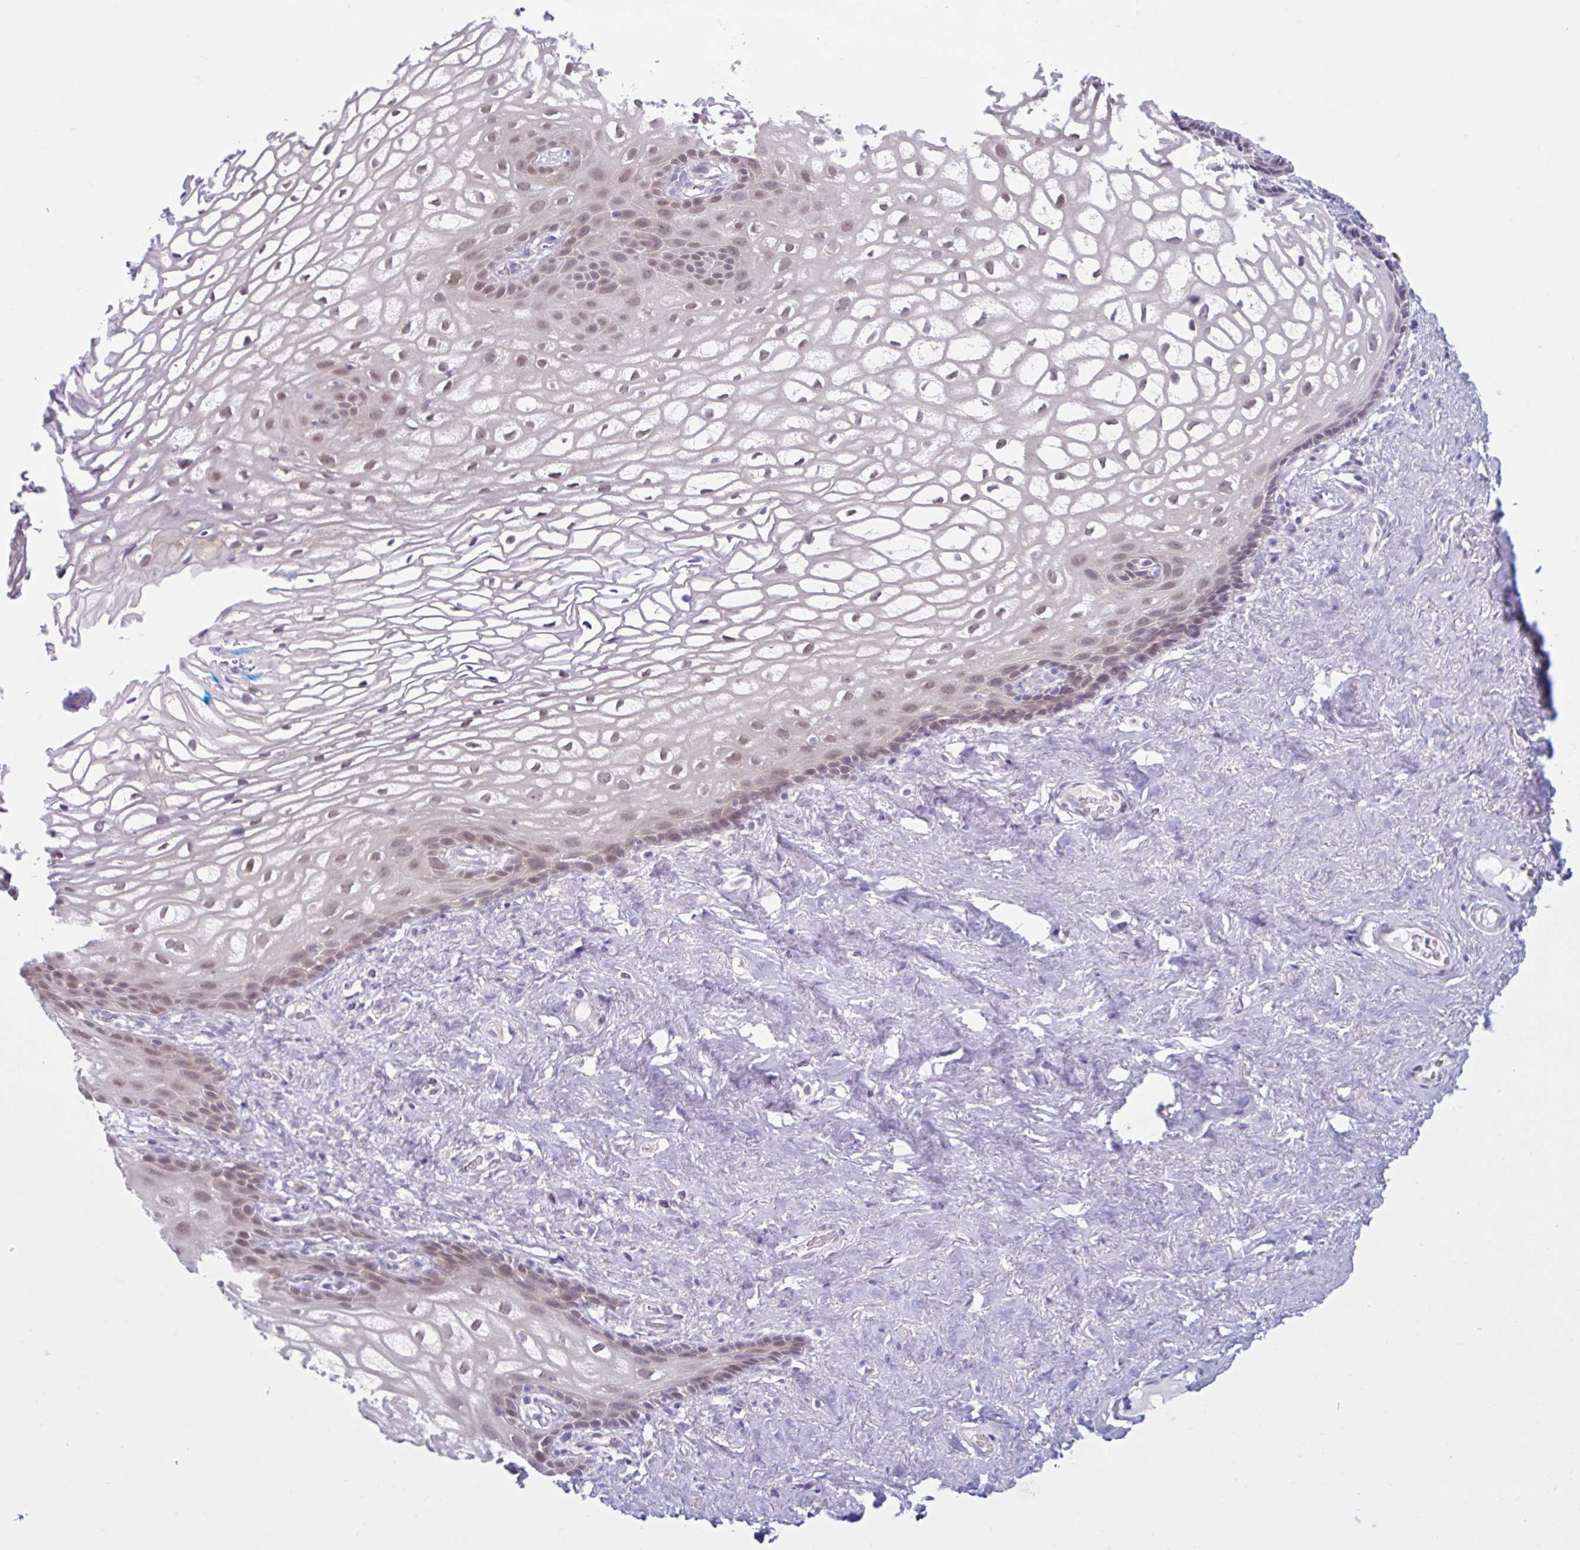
{"staining": {"intensity": "weak", "quantity": "25%-75%", "location": "nuclear"}, "tissue": "vagina", "cell_type": "Squamous epithelial cells", "image_type": "normal", "snomed": [{"axis": "morphology", "description": "Normal tissue, NOS"}, {"axis": "morphology", "description": "Adenocarcinoma, NOS"}, {"axis": "topography", "description": "Rectum"}, {"axis": "topography", "description": "Vagina"}, {"axis": "topography", "description": "Peripheral nerve tissue"}], "caption": "About 25%-75% of squamous epithelial cells in benign vagina demonstrate weak nuclear protein staining as visualized by brown immunohistochemical staining.", "gene": "FAM153A", "patient": {"sex": "female", "age": 71}}